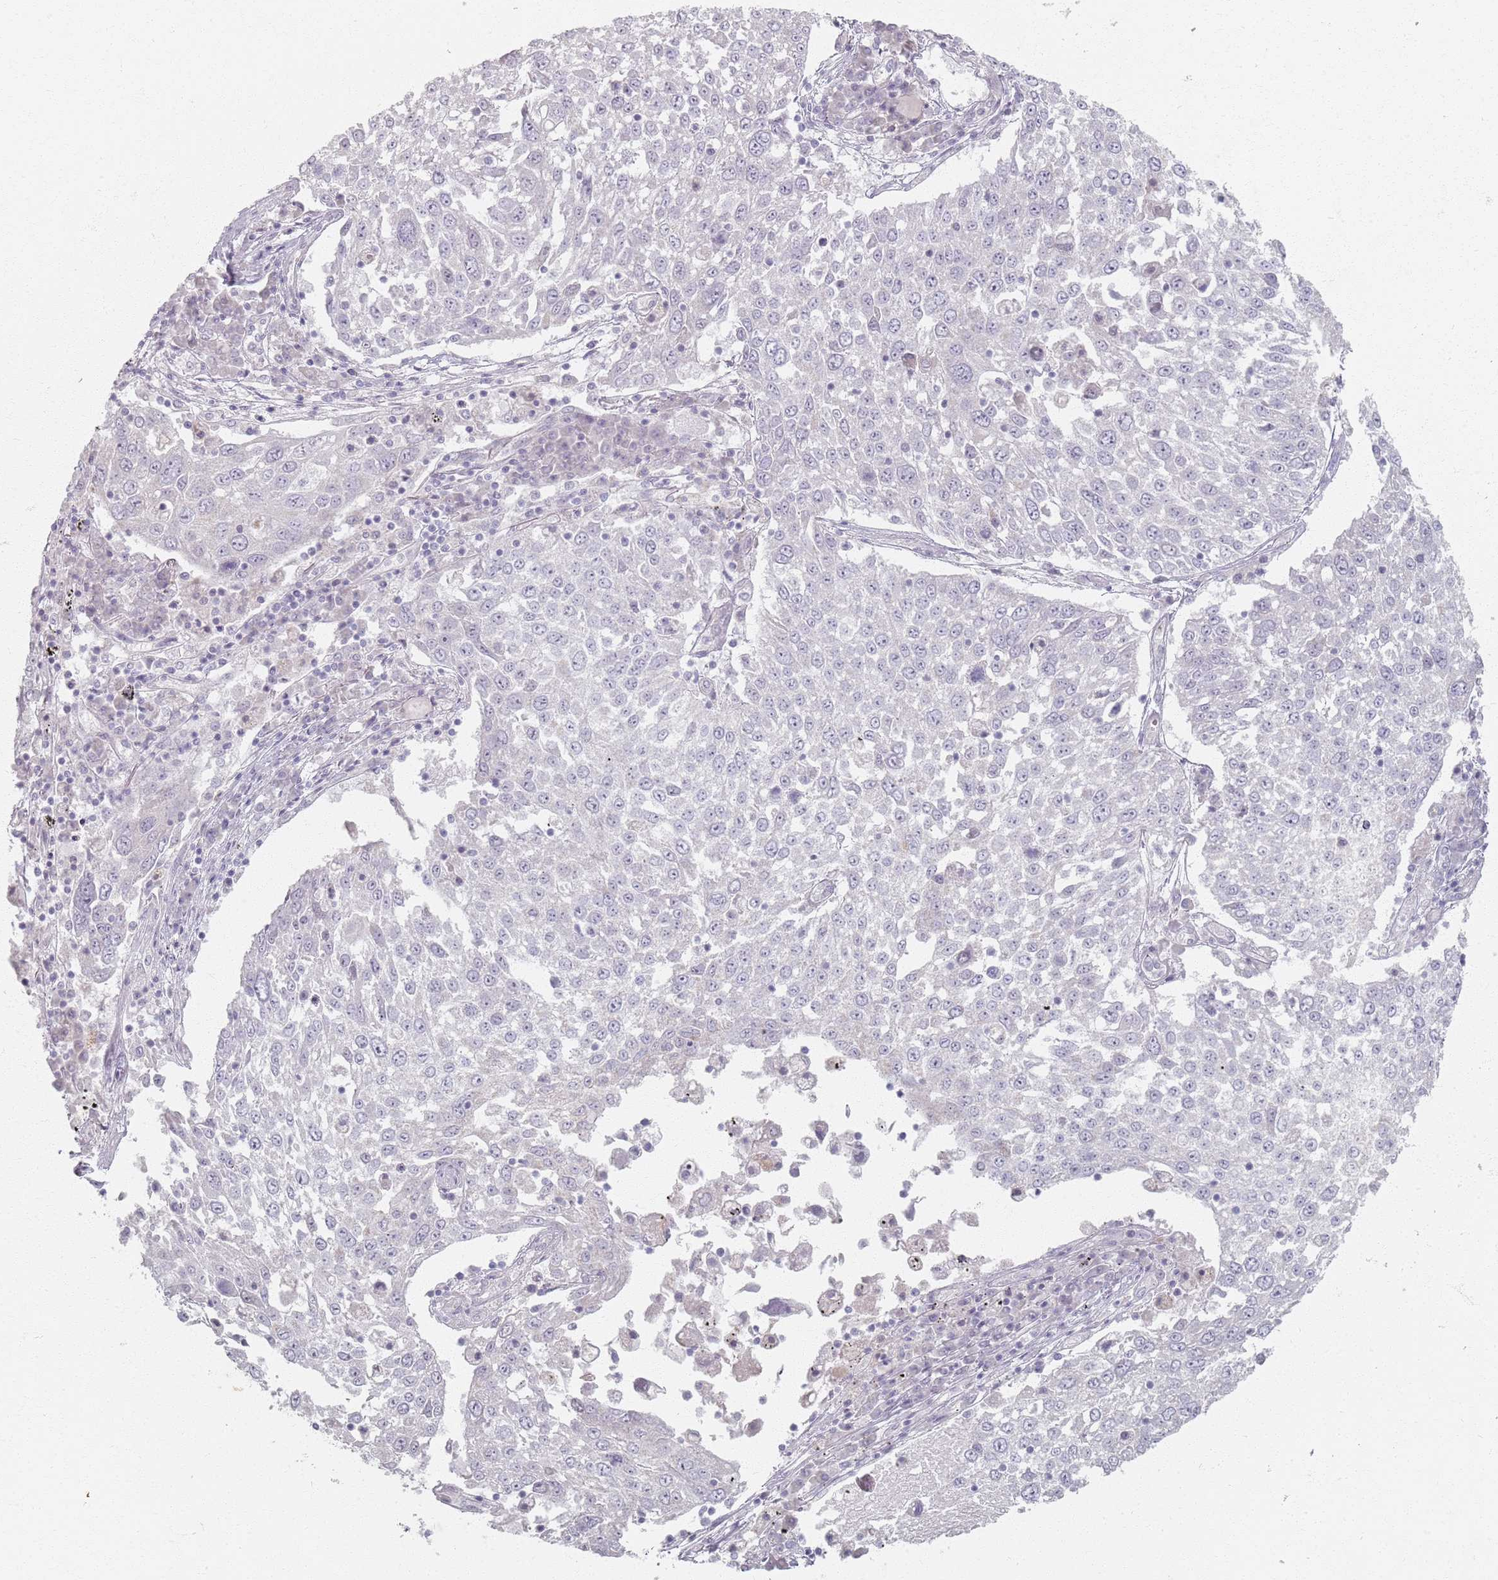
{"staining": {"intensity": "negative", "quantity": "none", "location": "none"}, "tissue": "lung cancer", "cell_type": "Tumor cells", "image_type": "cancer", "snomed": [{"axis": "morphology", "description": "Squamous cell carcinoma, NOS"}, {"axis": "topography", "description": "Lung"}], "caption": "High magnification brightfield microscopy of lung squamous cell carcinoma stained with DAB (3,3'-diaminobenzidine) (brown) and counterstained with hematoxylin (blue): tumor cells show no significant expression.", "gene": "PKD2L2", "patient": {"sex": "male", "age": 65}}